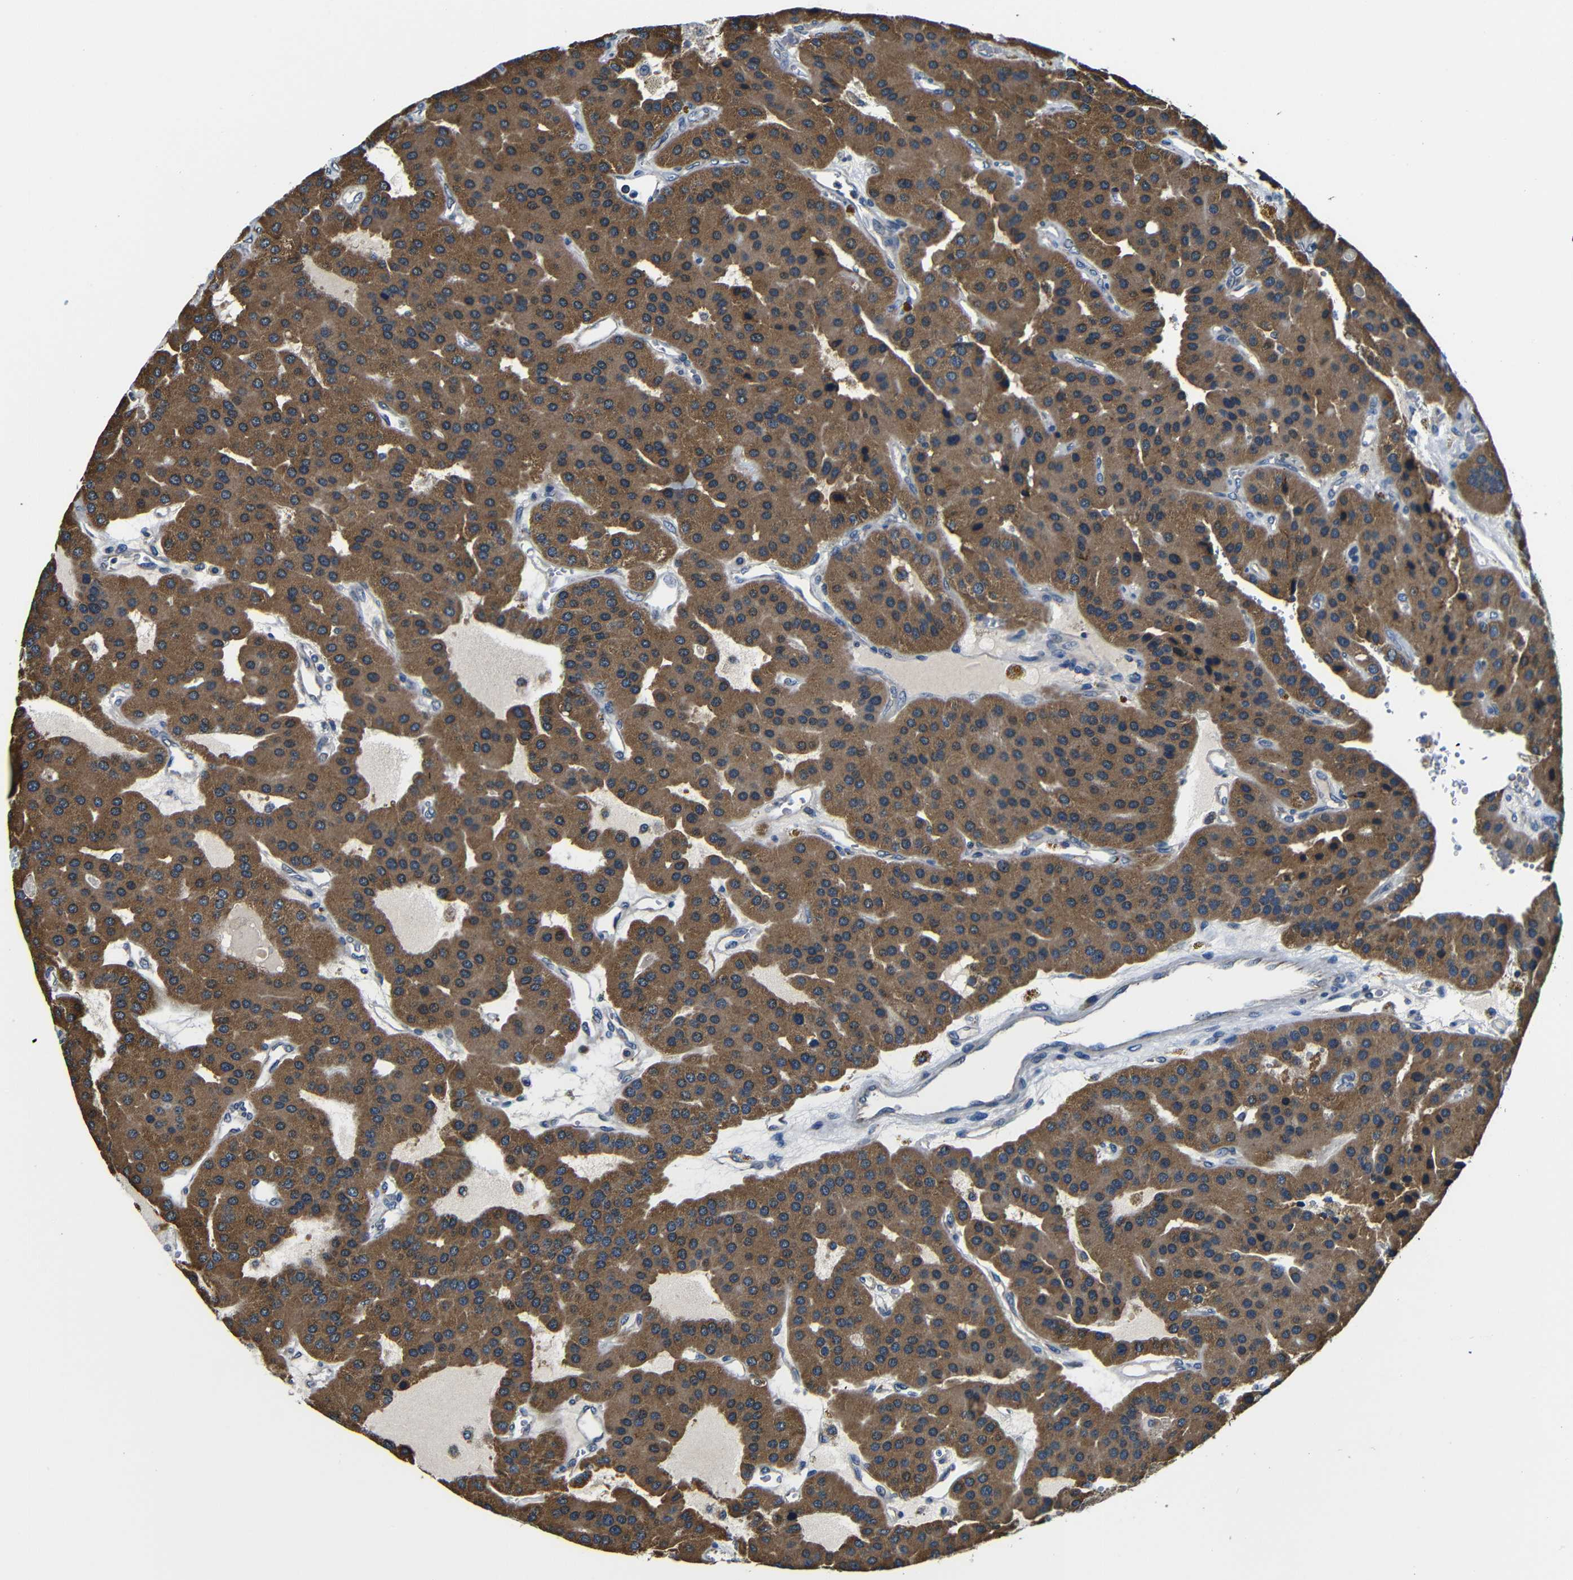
{"staining": {"intensity": "strong", "quantity": "25%-75%", "location": "cytoplasmic/membranous"}, "tissue": "parathyroid gland", "cell_type": "Glandular cells", "image_type": "normal", "snomed": [{"axis": "morphology", "description": "Normal tissue, NOS"}, {"axis": "morphology", "description": "Adenoma, NOS"}, {"axis": "topography", "description": "Parathyroid gland"}], "caption": "This image displays immunohistochemistry staining of normal parathyroid gland, with high strong cytoplasmic/membranous positivity in approximately 25%-75% of glandular cells.", "gene": "FKBP14", "patient": {"sex": "female", "age": 86}}